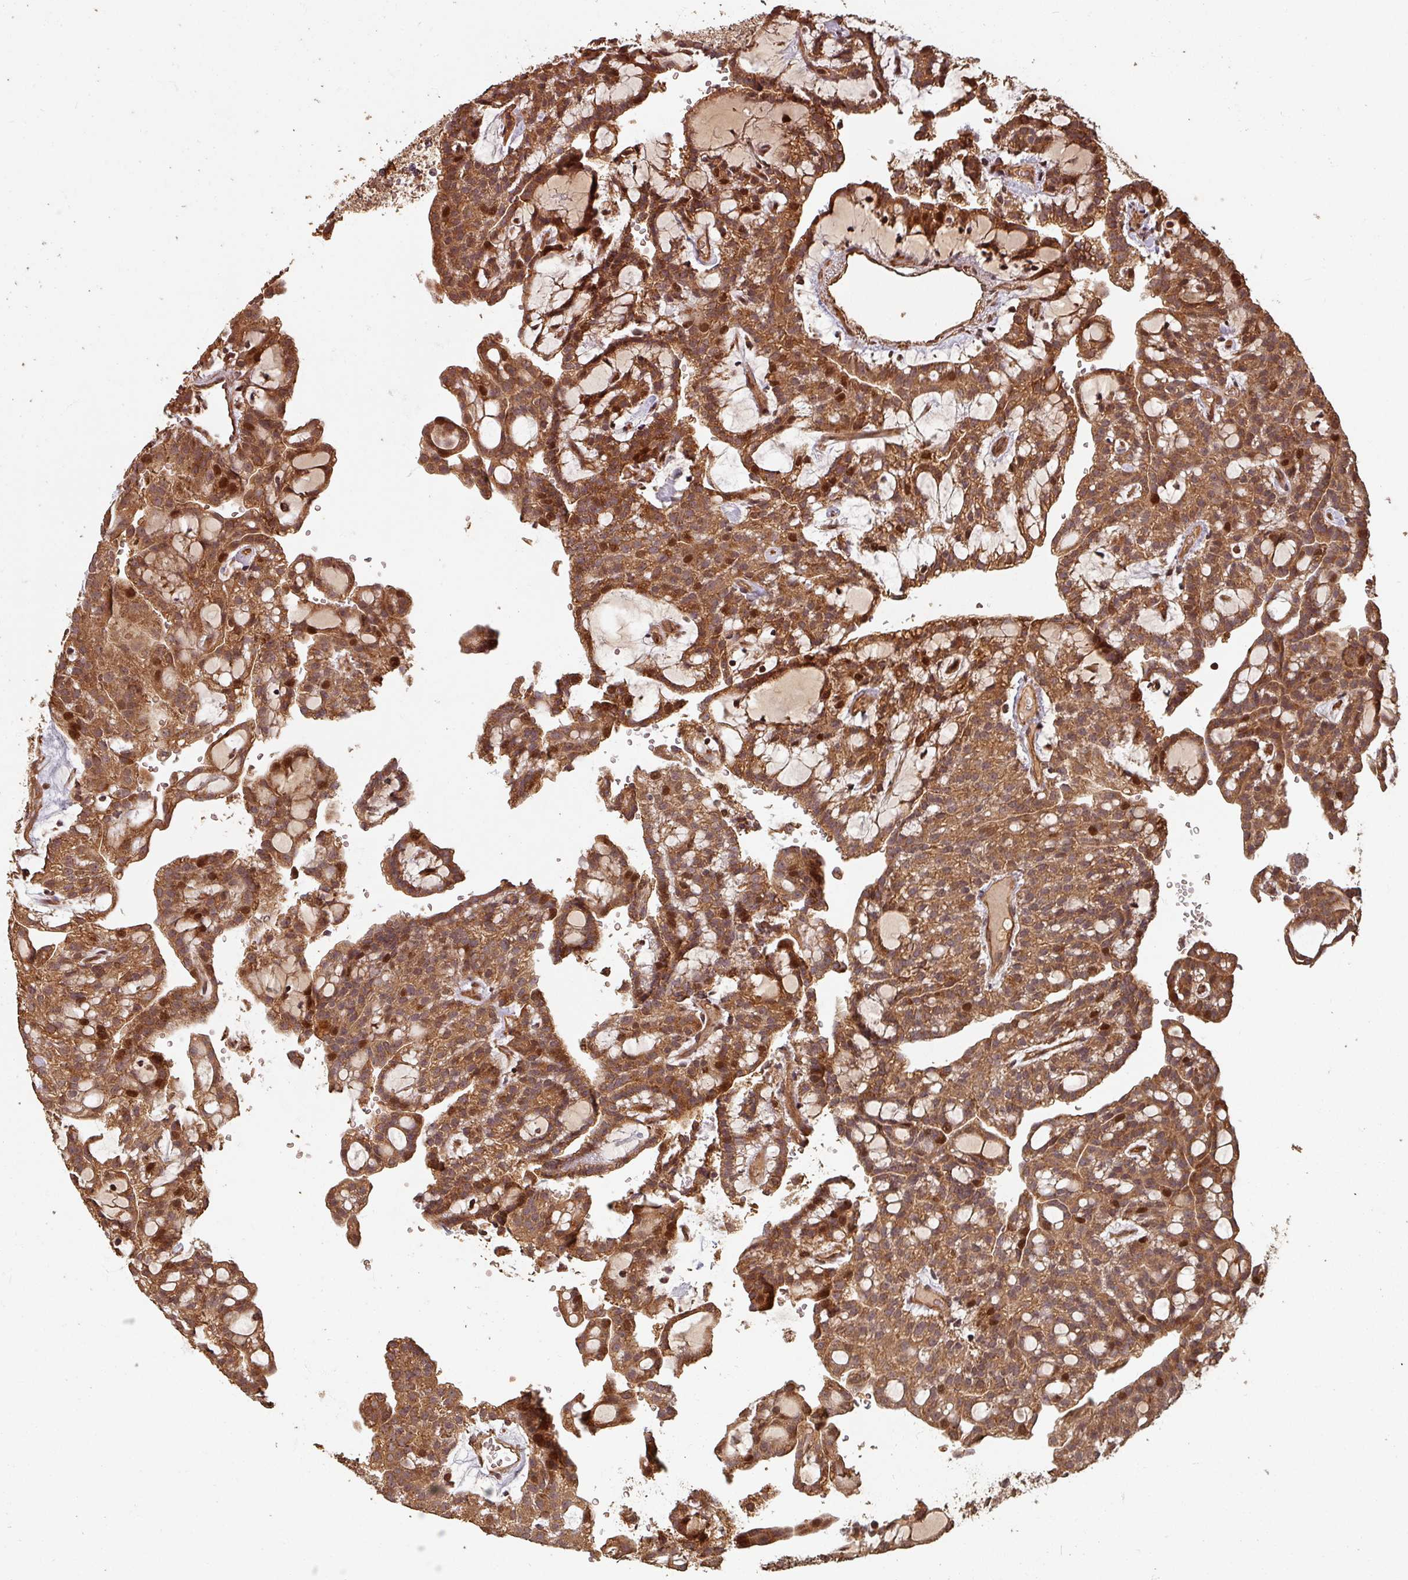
{"staining": {"intensity": "strong", "quantity": ">75%", "location": "cytoplasmic/membranous,nuclear"}, "tissue": "renal cancer", "cell_type": "Tumor cells", "image_type": "cancer", "snomed": [{"axis": "morphology", "description": "Adenocarcinoma, NOS"}, {"axis": "topography", "description": "Kidney"}], "caption": "About >75% of tumor cells in human renal cancer (adenocarcinoma) show strong cytoplasmic/membranous and nuclear protein staining as visualized by brown immunohistochemical staining.", "gene": "EID1", "patient": {"sex": "male", "age": 63}}